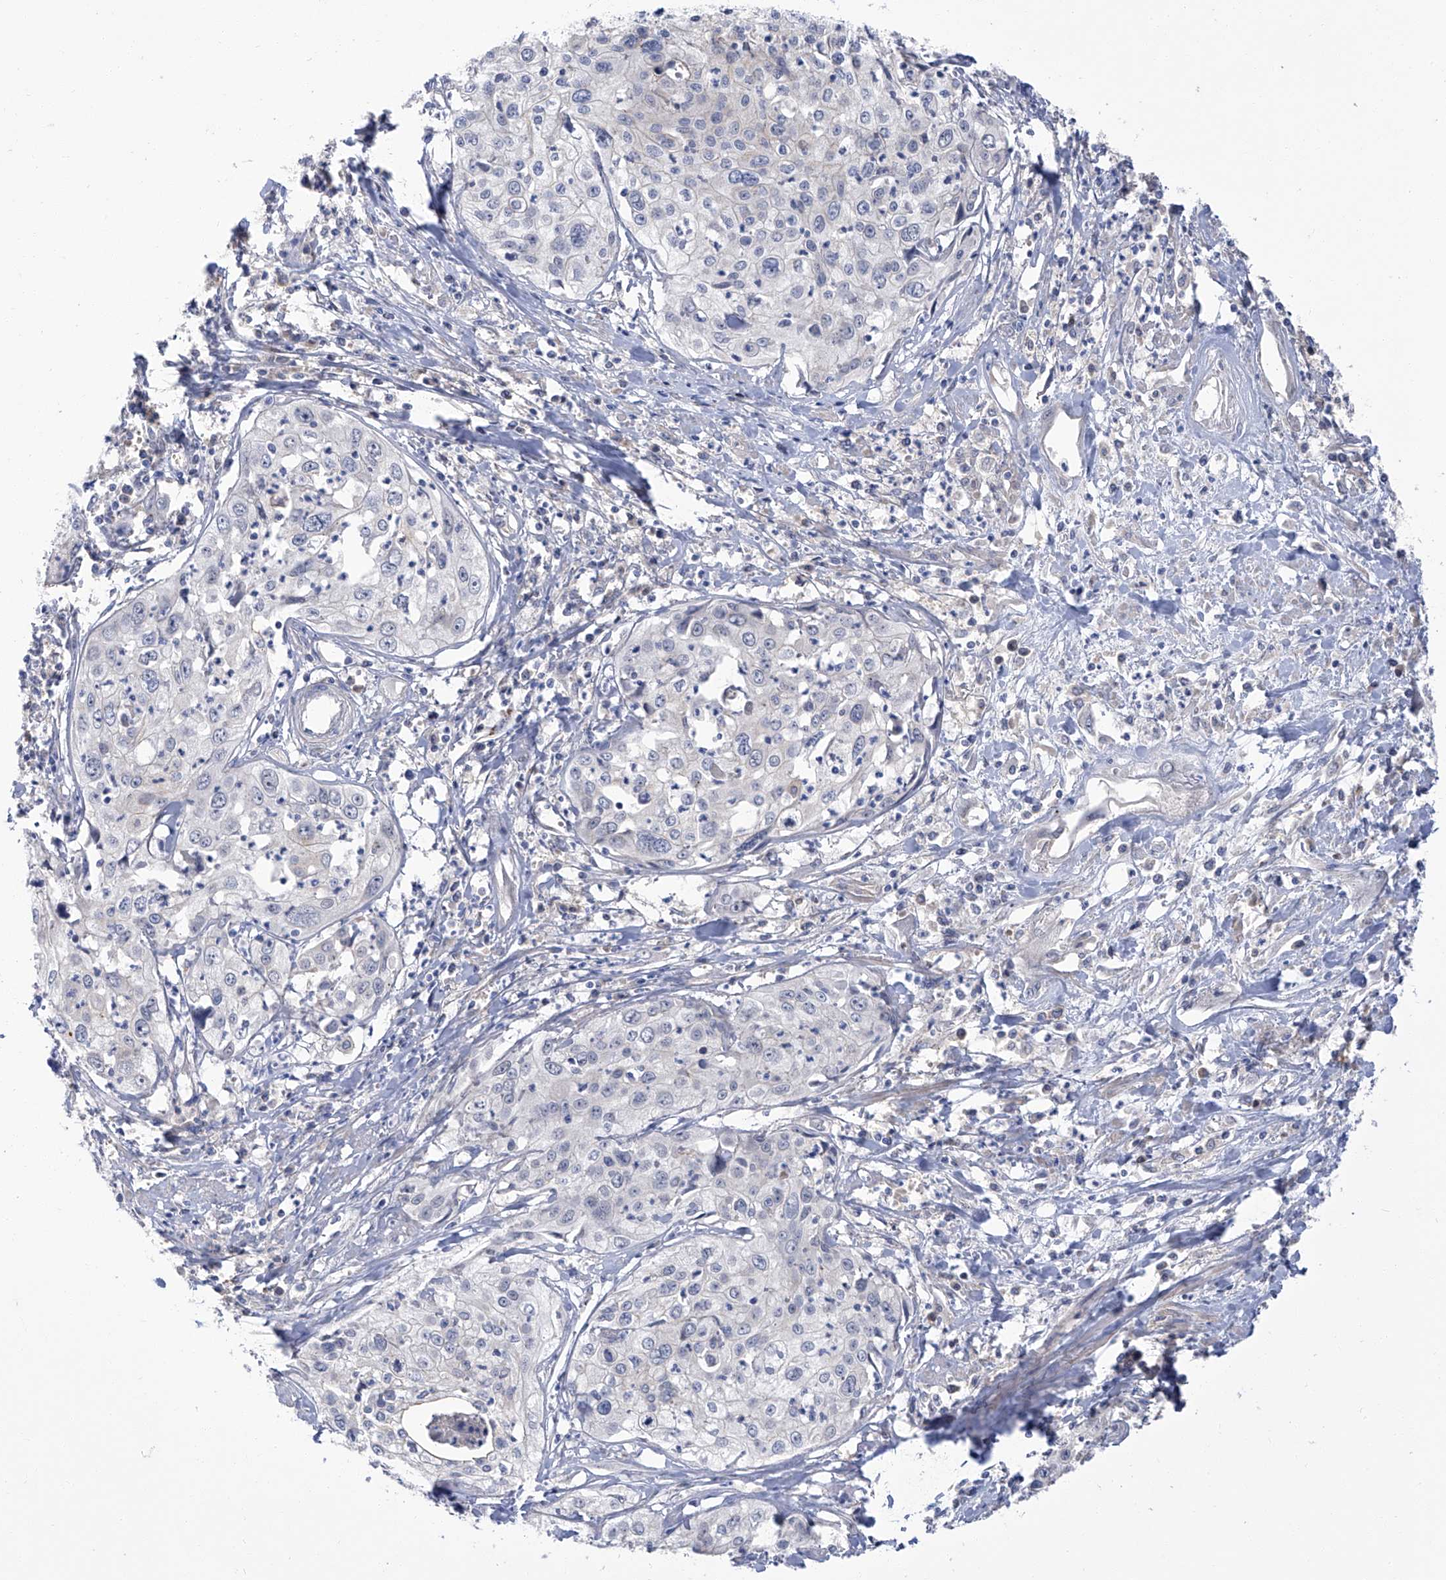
{"staining": {"intensity": "negative", "quantity": "none", "location": "none"}, "tissue": "cervical cancer", "cell_type": "Tumor cells", "image_type": "cancer", "snomed": [{"axis": "morphology", "description": "Squamous cell carcinoma, NOS"}, {"axis": "topography", "description": "Cervix"}], "caption": "Tumor cells are negative for brown protein staining in cervical squamous cell carcinoma. Brightfield microscopy of immunohistochemistry stained with DAB (brown) and hematoxylin (blue), captured at high magnification.", "gene": "PARD3", "patient": {"sex": "female", "age": 31}}